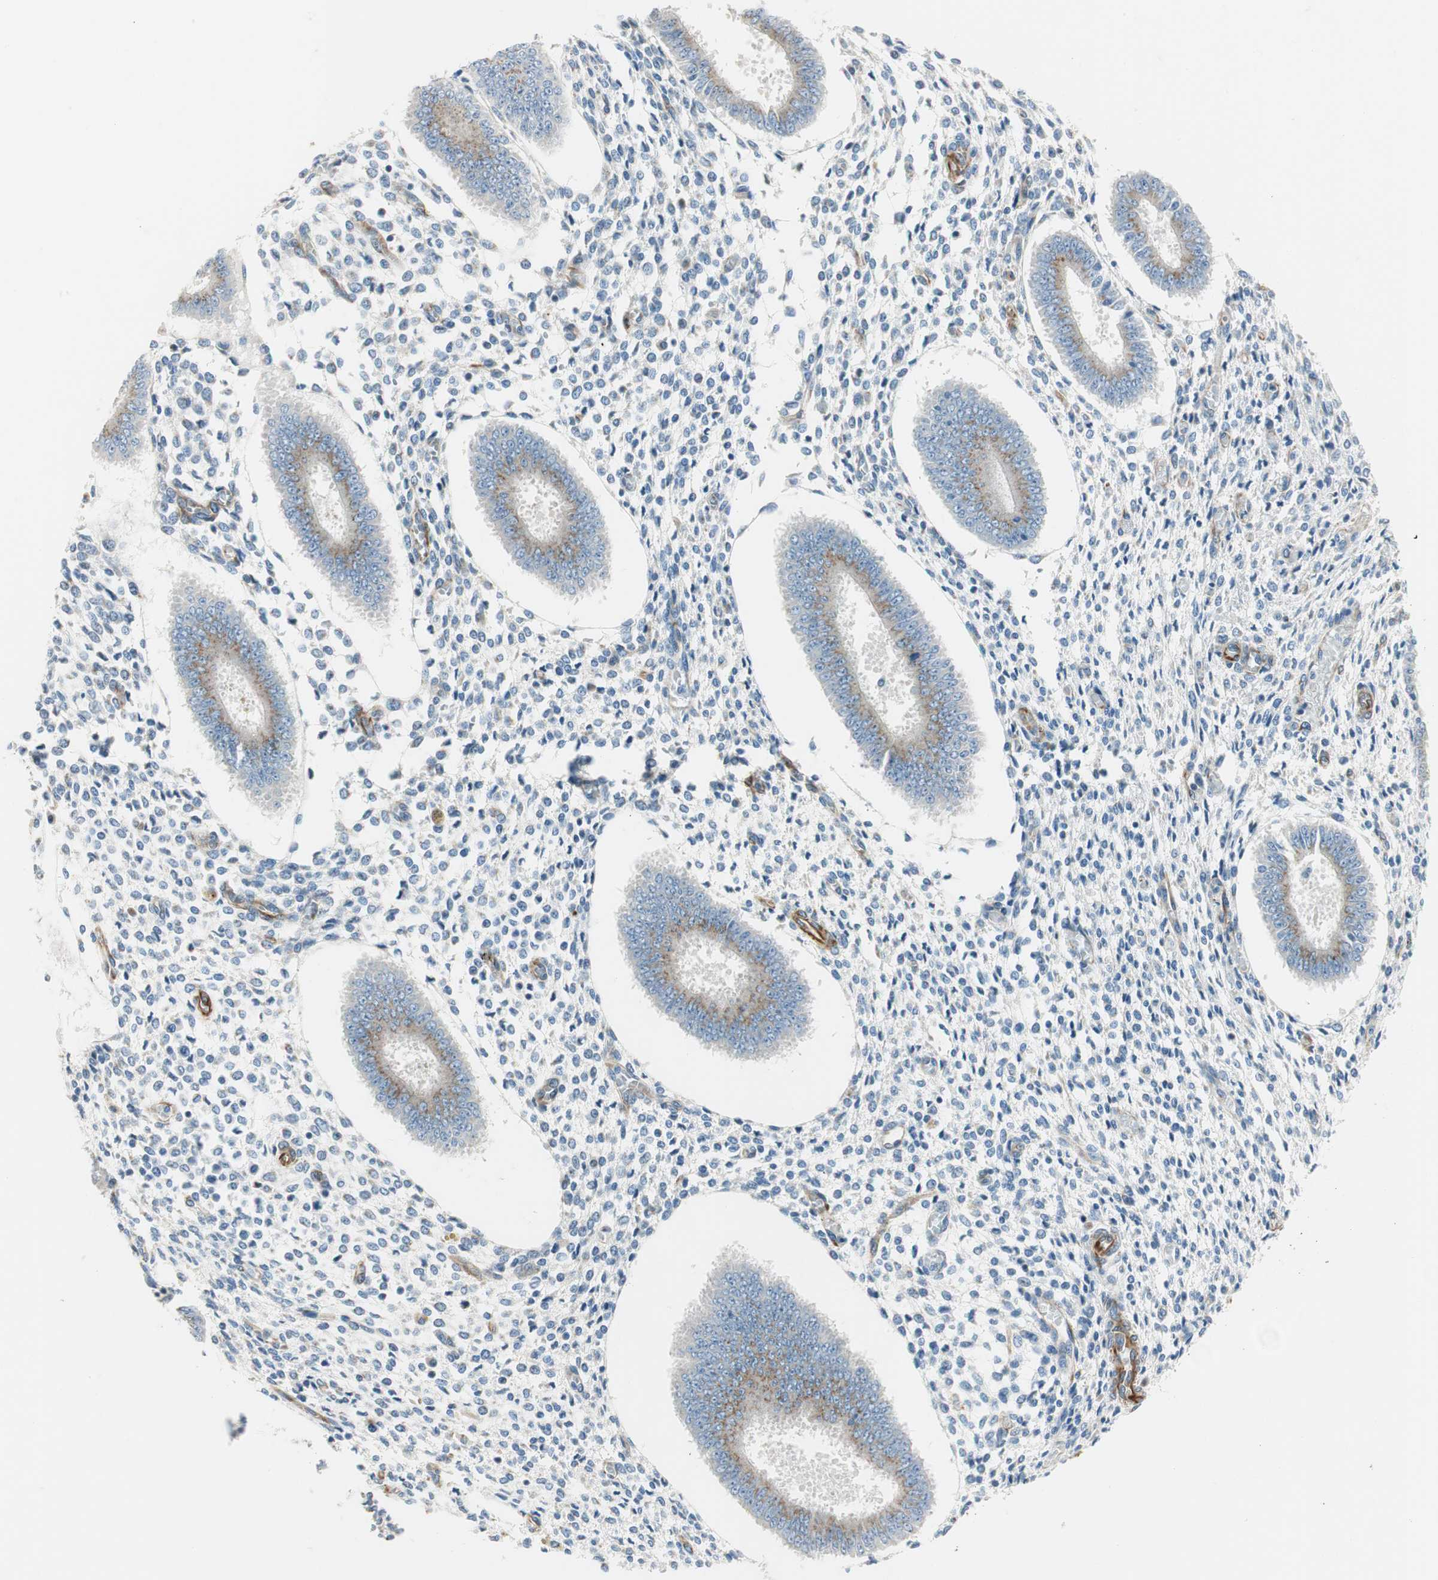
{"staining": {"intensity": "negative", "quantity": "none", "location": "none"}, "tissue": "endometrium", "cell_type": "Cells in endometrial stroma", "image_type": "normal", "snomed": [{"axis": "morphology", "description": "Normal tissue, NOS"}, {"axis": "topography", "description": "Endometrium"}], "caption": "Immunohistochemical staining of benign endometrium reveals no significant positivity in cells in endometrial stroma. (Immunohistochemistry (ihc), brightfield microscopy, high magnification).", "gene": "TMF1", "patient": {"sex": "female", "age": 35}}